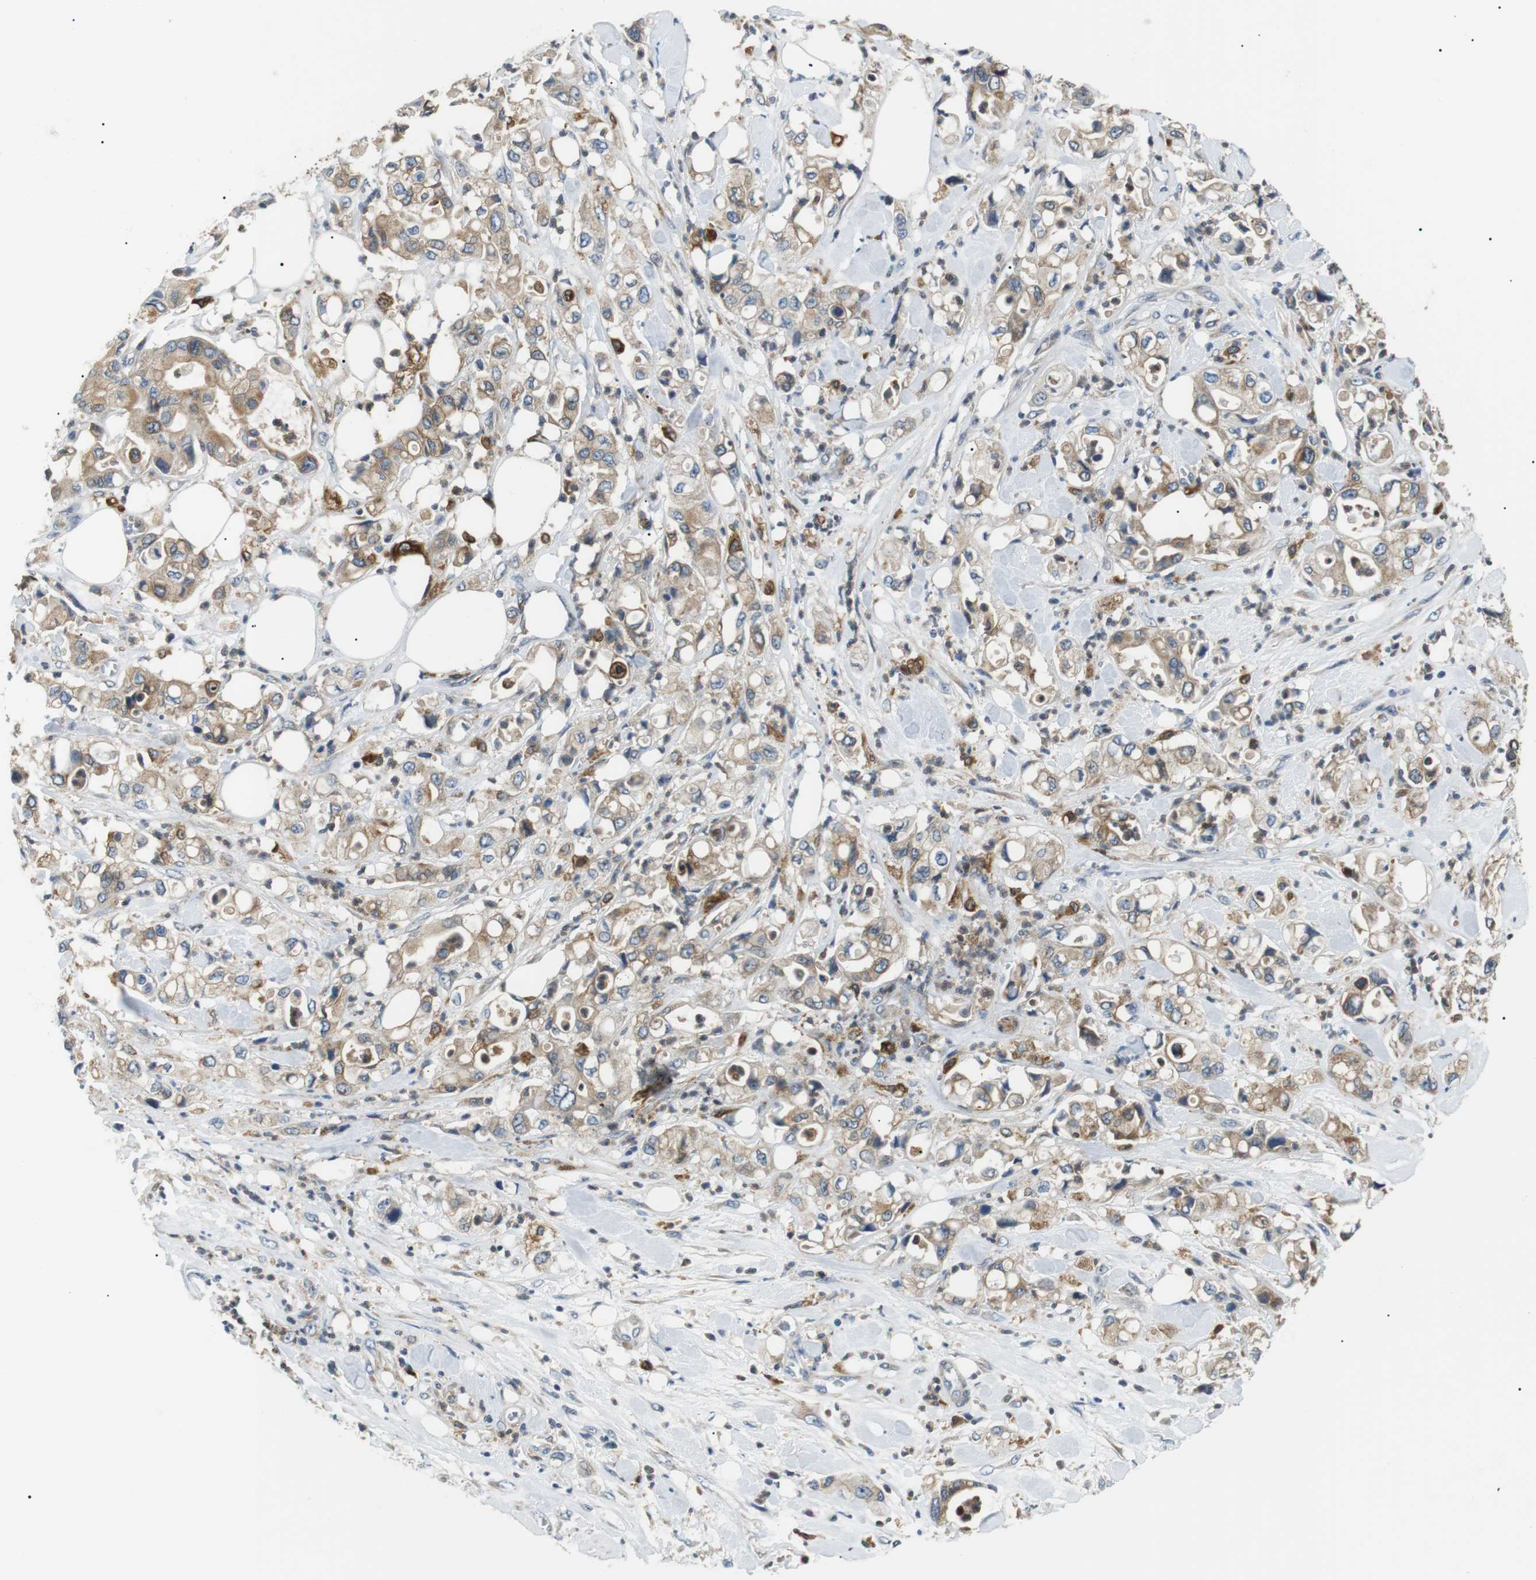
{"staining": {"intensity": "weak", "quantity": ">75%", "location": "cytoplasmic/membranous"}, "tissue": "pancreatic cancer", "cell_type": "Tumor cells", "image_type": "cancer", "snomed": [{"axis": "morphology", "description": "Adenocarcinoma, NOS"}, {"axis": "topography", "description": "Pancreas"}], "caption": "A low amount of weak cytoplasmic/membranous expression is identified in approximately >75% of tumor cells in pancreatic cancer tissue. Nuclei are stained in blue.", "gene": "RAB9A", "patient": {"sex": "male", "age": 70}}